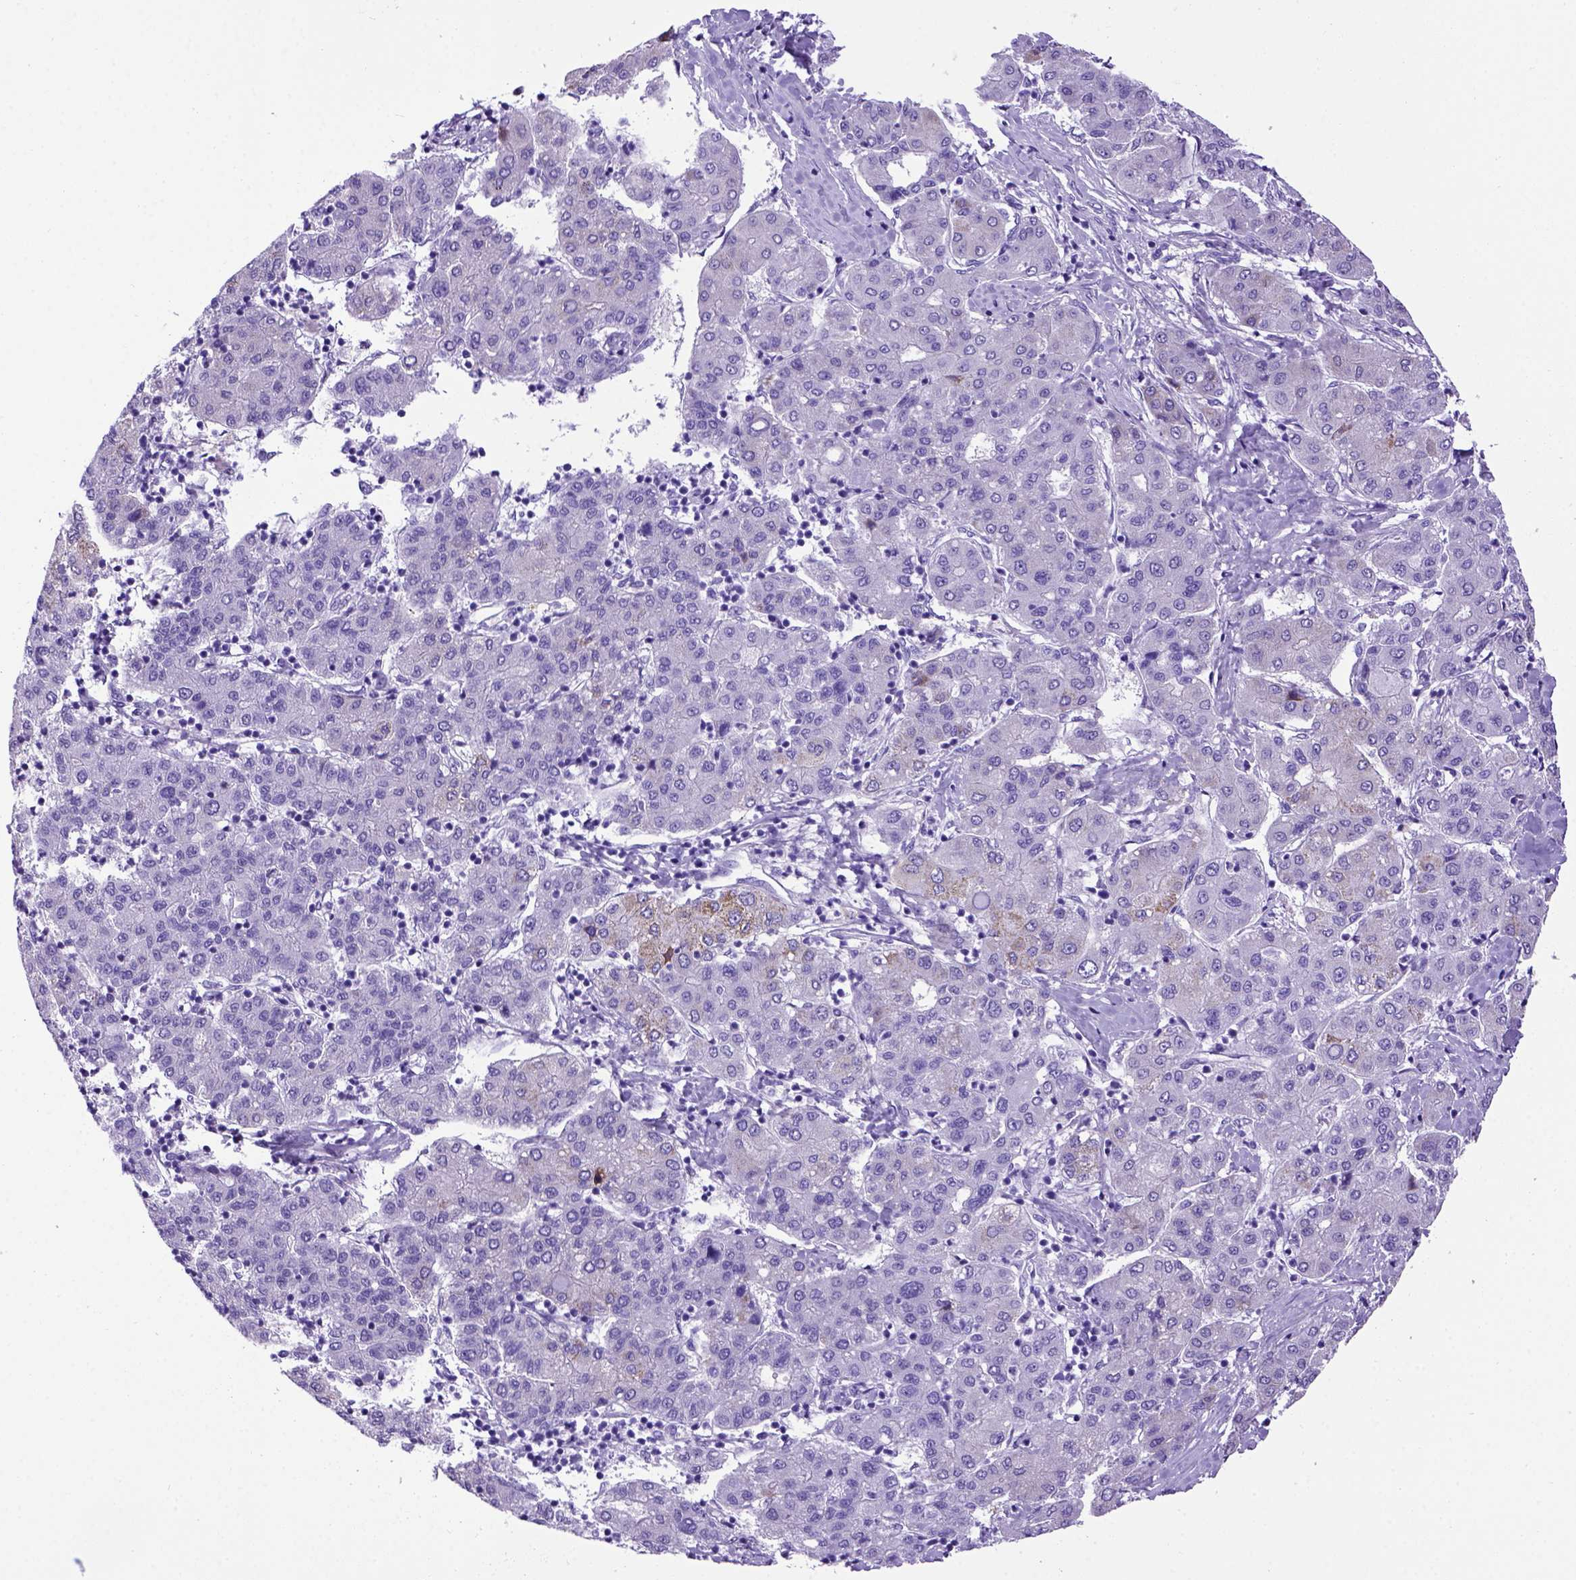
{"staining": {"intensity": "negative", "quantity": "none", "location": "none"}, "tissue": "liver cancer", "cell_type": "Tumor cells", "image_type": "cancer", "snomed": [{"axis": "morphology", "description": "Carcinoma, Hepatocellular, NOS"}, {"axis": "topography", "description": "Liver"}], "caption": "Immunohistochemical staining of human hepatocellular carcinoma (liver) demonstrates no significant positivity in tumor cells. (DAB (3,3'-diaminobenzidine) immunohistochemistry with hematoxylin counter stain).", "gene": "ADAM12", "patient": {"sex": "male", "age": 65}}